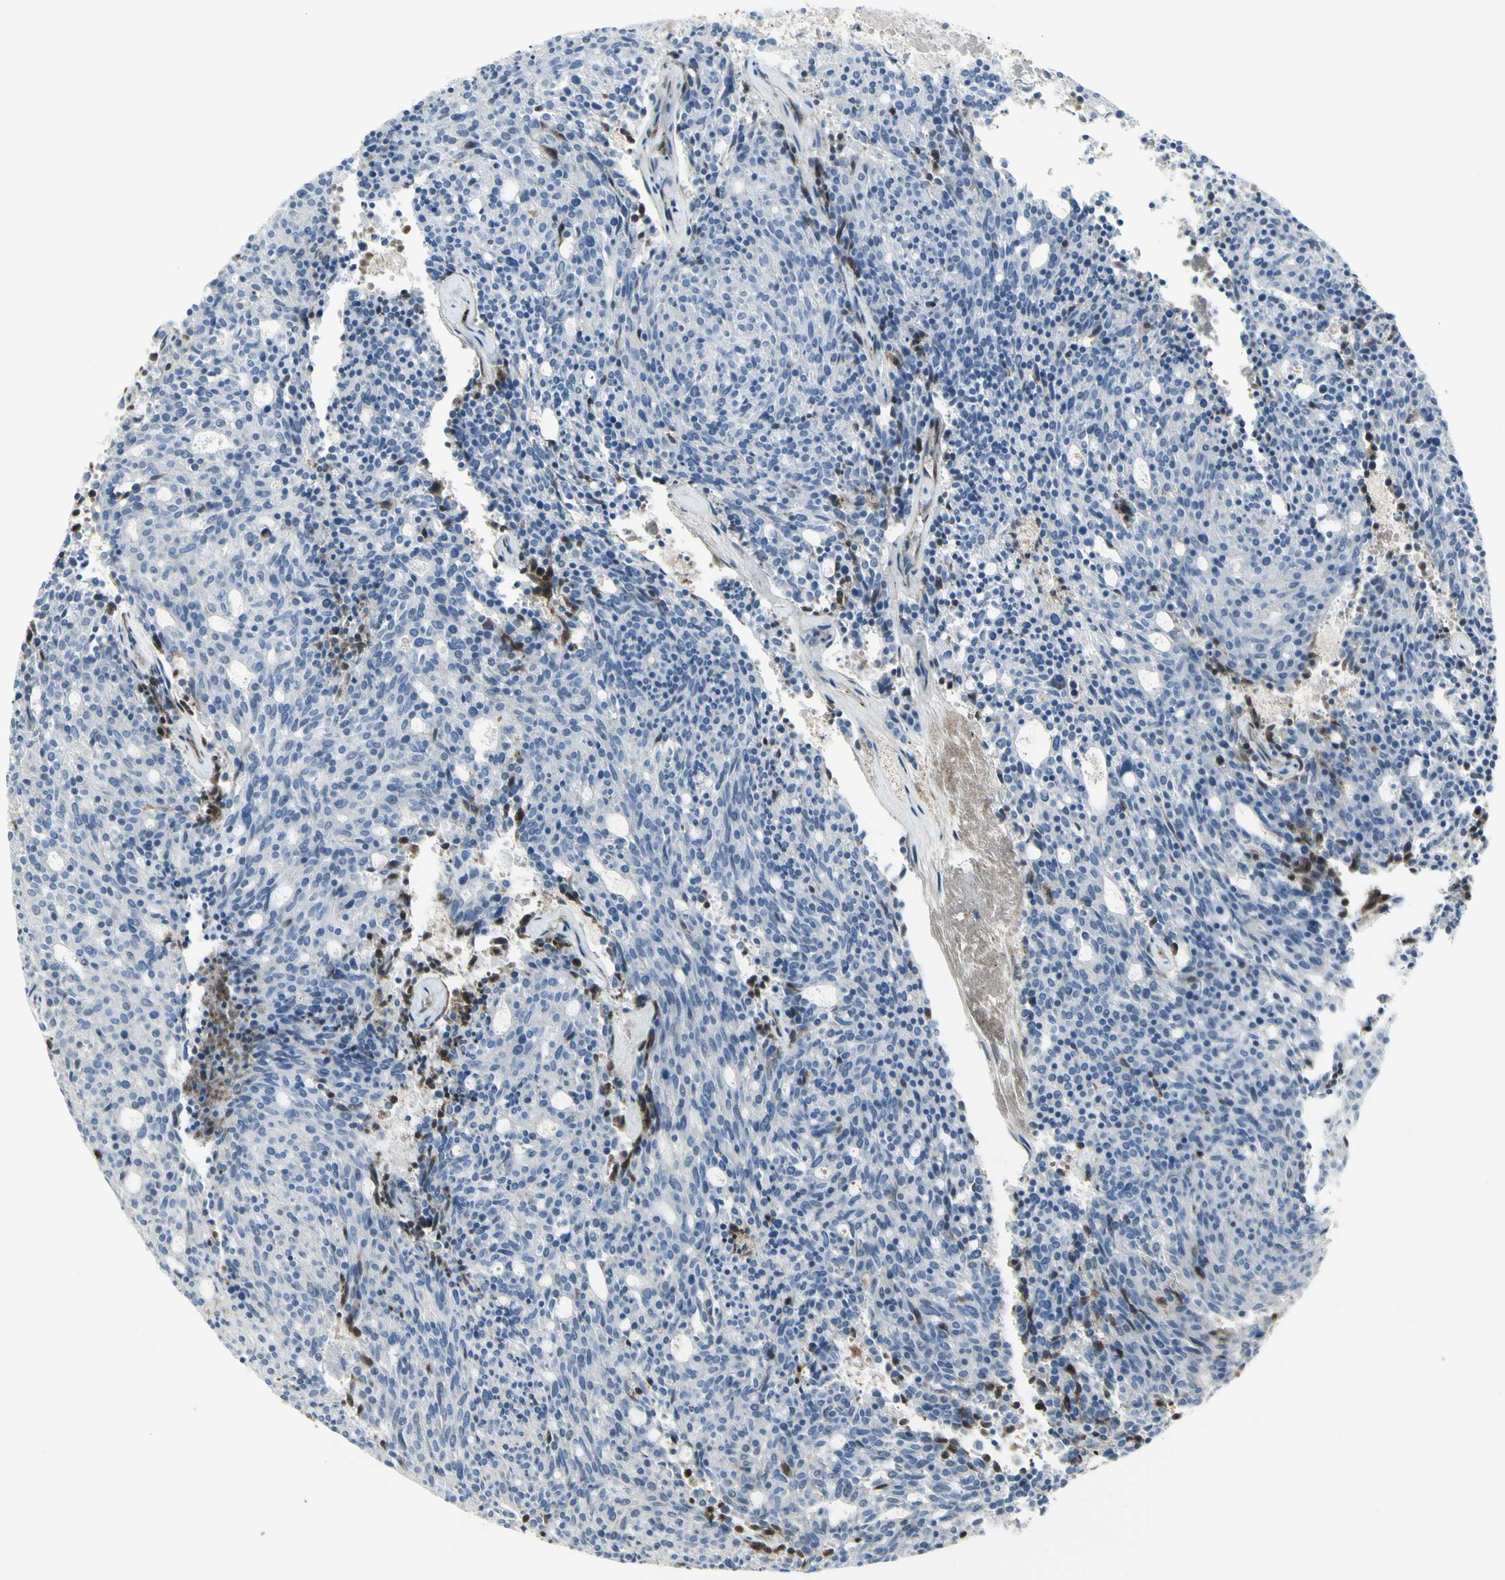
{"staining": {"intensity": "negative", "quantity": "none", "location": "none"}, "tissue": "carcinoid", "cell_type": "Tumor cells", "image_type": "cancer", "snomed": [{"axis": "morphology", "description": "Carcinoid, malignant, NOS"}, {"axis": "topography", "description": "Pancreas"}], "caption": "IHC photomicrograph of neoplastic tissue: human carcinoid (malignant) stained with DAB displays no significant protein staining in tumor cells.", "gene": "IGHG1", "patient": {"sex": "female", "age": 54}}